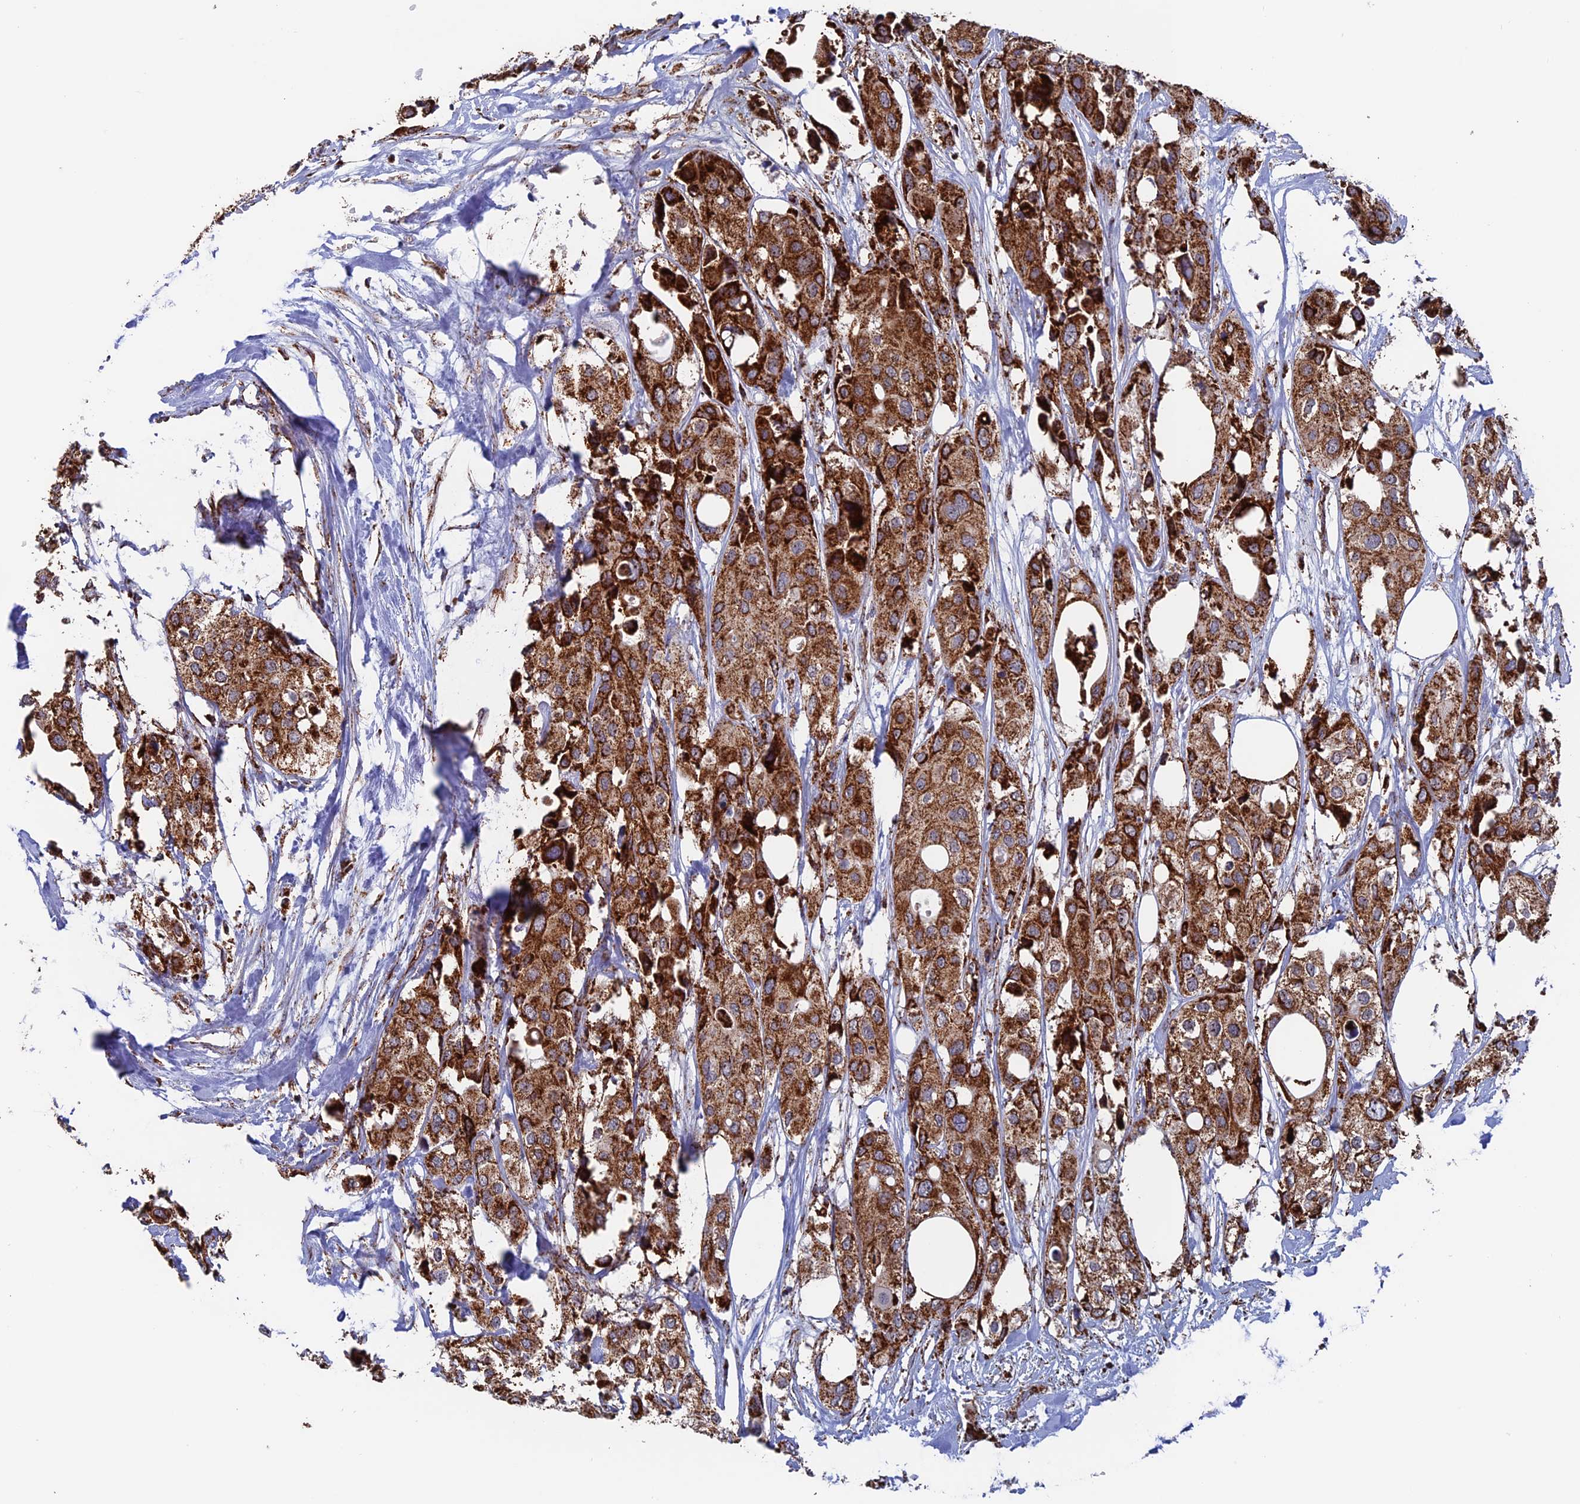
{"staining": {"intensity": "strong", "quantity": ">75%", "location": "cytoplasmic/membranous"}, "tissue": "urothelial cancer", "cell_type": "Tumor cells", "image_type": "cancer", "snomed": [{"axis": "morphology", "description": "Urothelial carcinoma, High grade"}, {"axis": "topography", "description": "Urinary bladder"}], "caption": "Strong cytoplasmic/membranous expression is seen in approximately >75% of tumor cells in urothelial cancer. (Brightfield microscopy of DAB IHC at high magnification).", "gene": "DTYMK", "patient": {"sex": "male", "age": 64}}